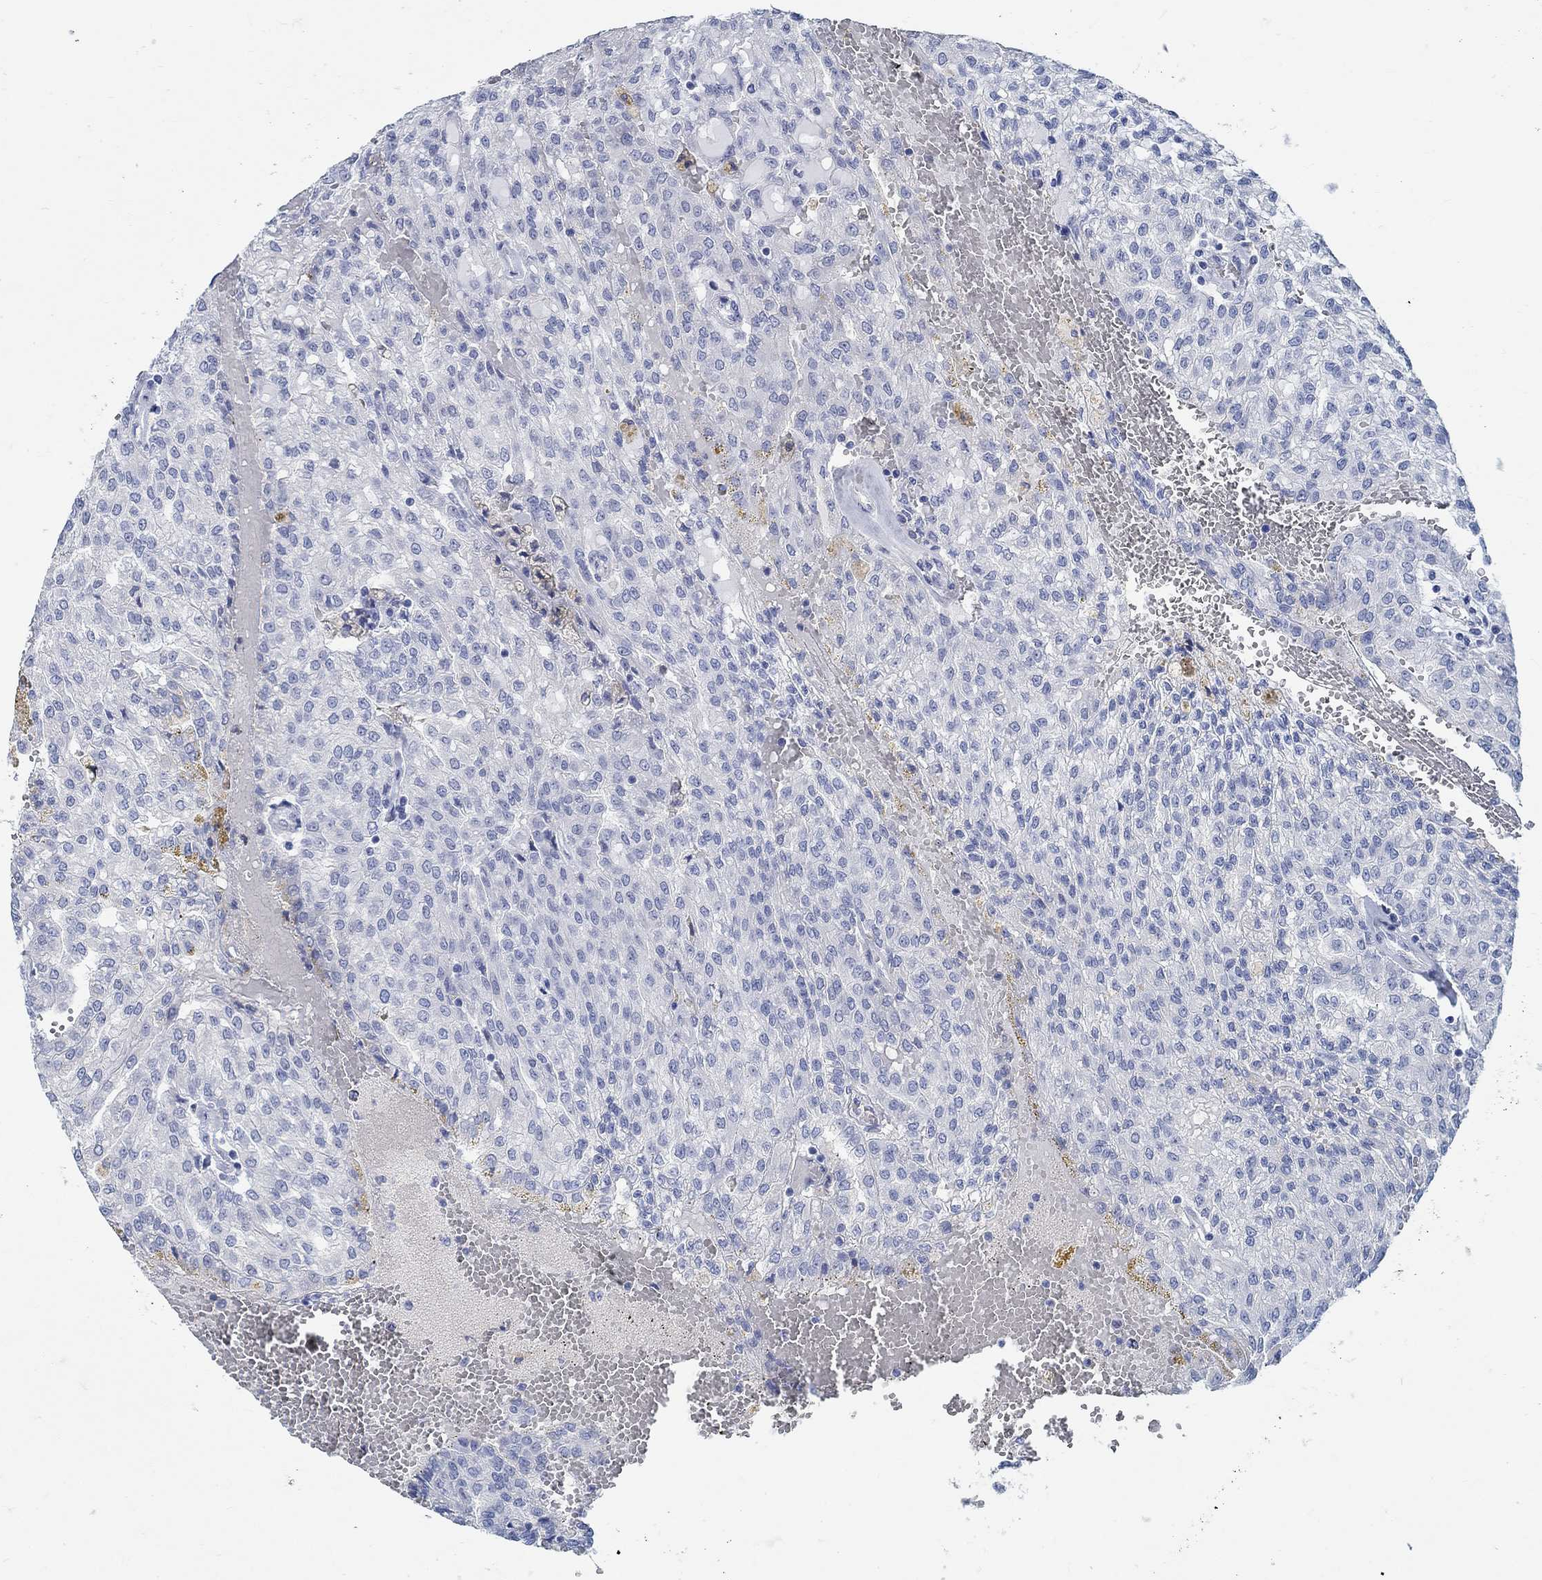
{"staining": {"intensity": "negative", "quantity": "none", "location": "none"}, "tissue": "renal cancer", "cell_type": "Tumor cells", "image_type": "cancer", "snomed": [{"axis": "morphology", "description": "Adenocarcinoma, NOS"}, {"axis": "topography", "description": "Kidney"}], "caption": "An immunohistochemistry photomicrograph of renal cancer (adenocarcinoma) is shown. There is no staining in tumor cells of renal cancer (adenocarcinoma). The staining was performed using DAB to visualize the protein expression in brown, while the nuclei were stained in blue with hematoxylin (Magnification: 20x).", "gene": "RBM20", "patient": {"sex": "male", "age": 63}}